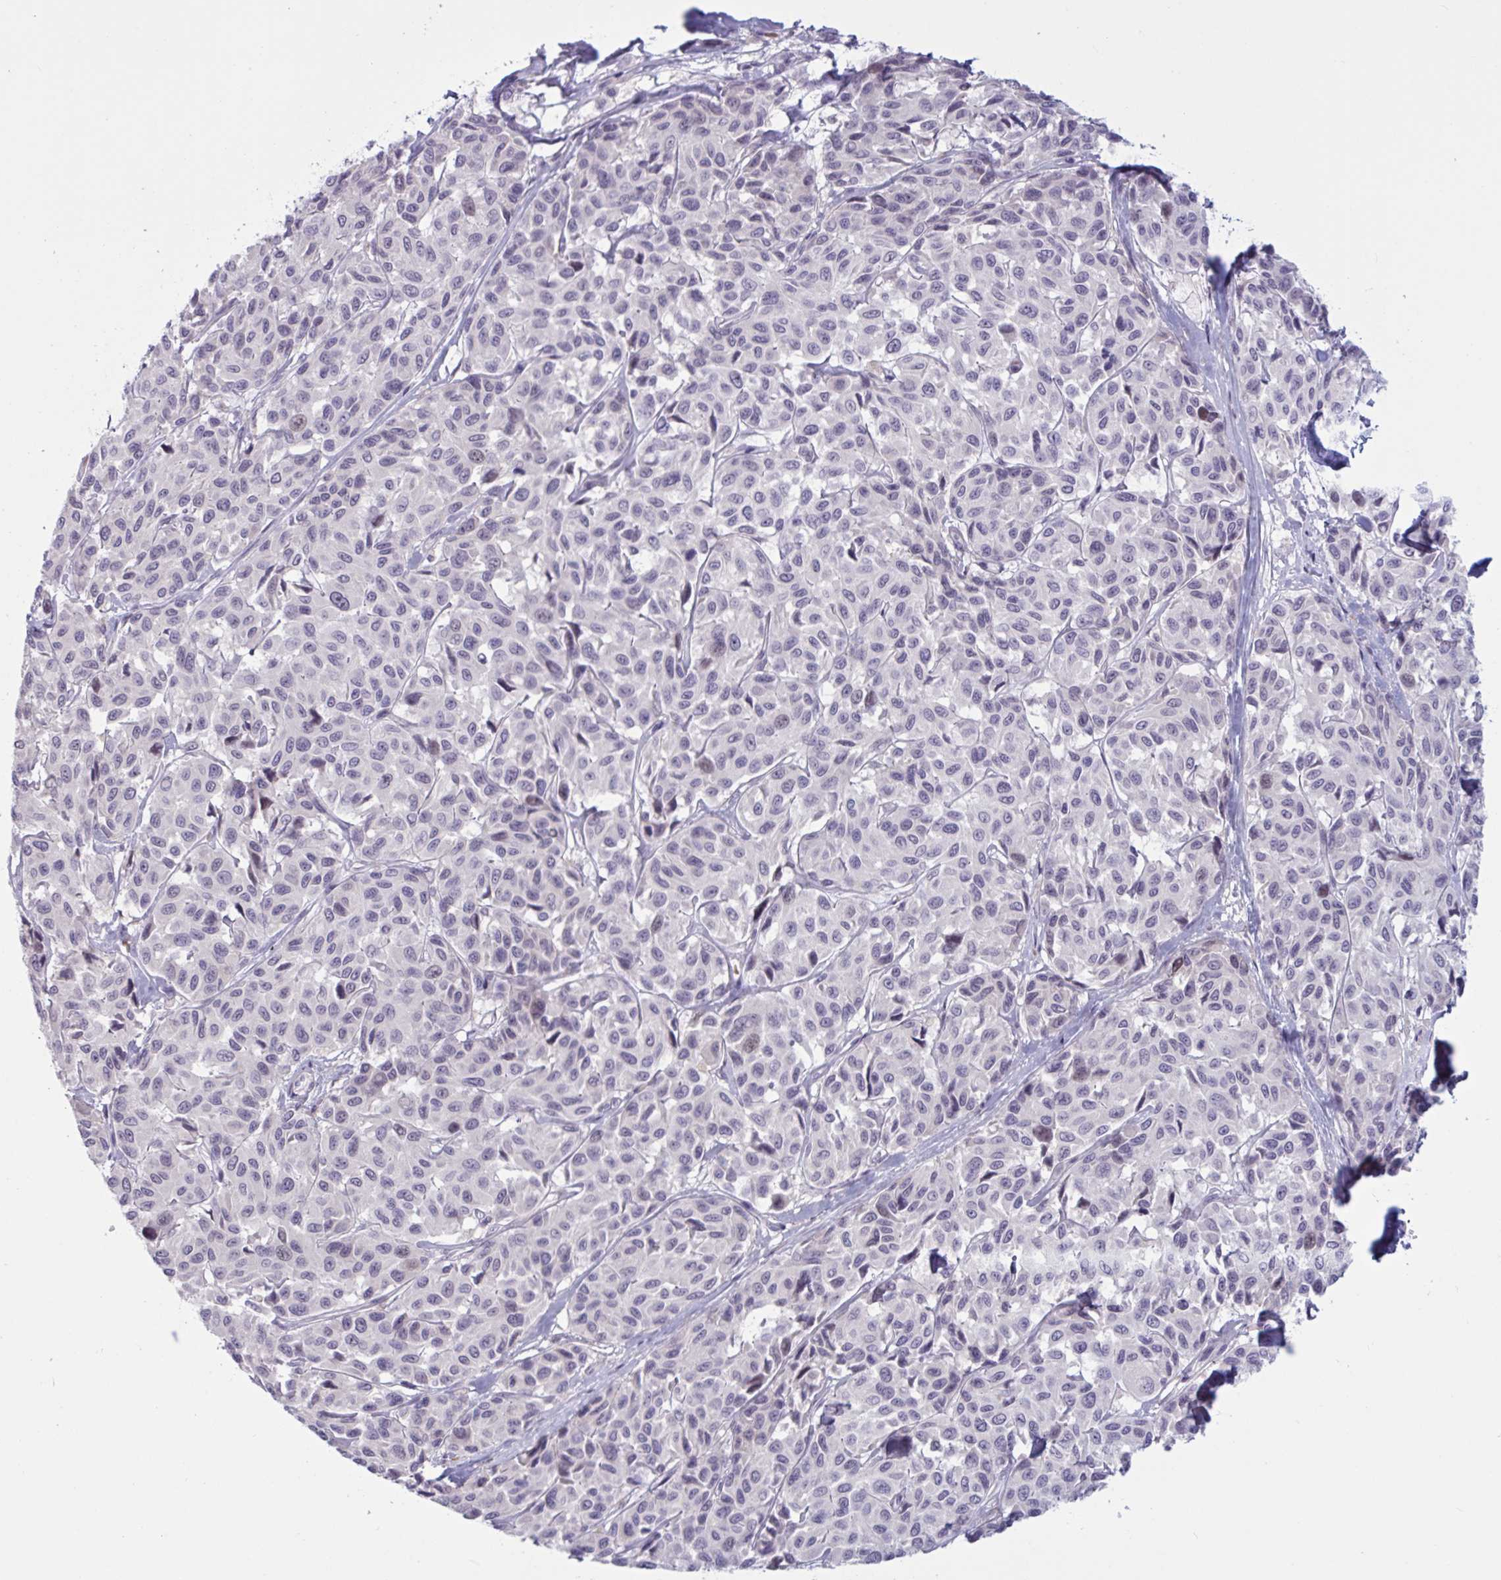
{"staining": {"intensity": "negative", "quantity": "none", "location": "none"}, "tissue": "melanoma", "cell_type": "Tumor cells", "image_type": "cancer", "snomed": [{"axis": "morphology", "description": "Malignant melanoma, NOS"}, {"axis": "topography", "description": "Skin"}], "caption": "This is an immunohistochemistry (IHC) micrograph of human malignant melanoma. There is no positivity in tumor cells.", "gene": "RFPL4B", "patient": {"sex": "female", "age": 66}}